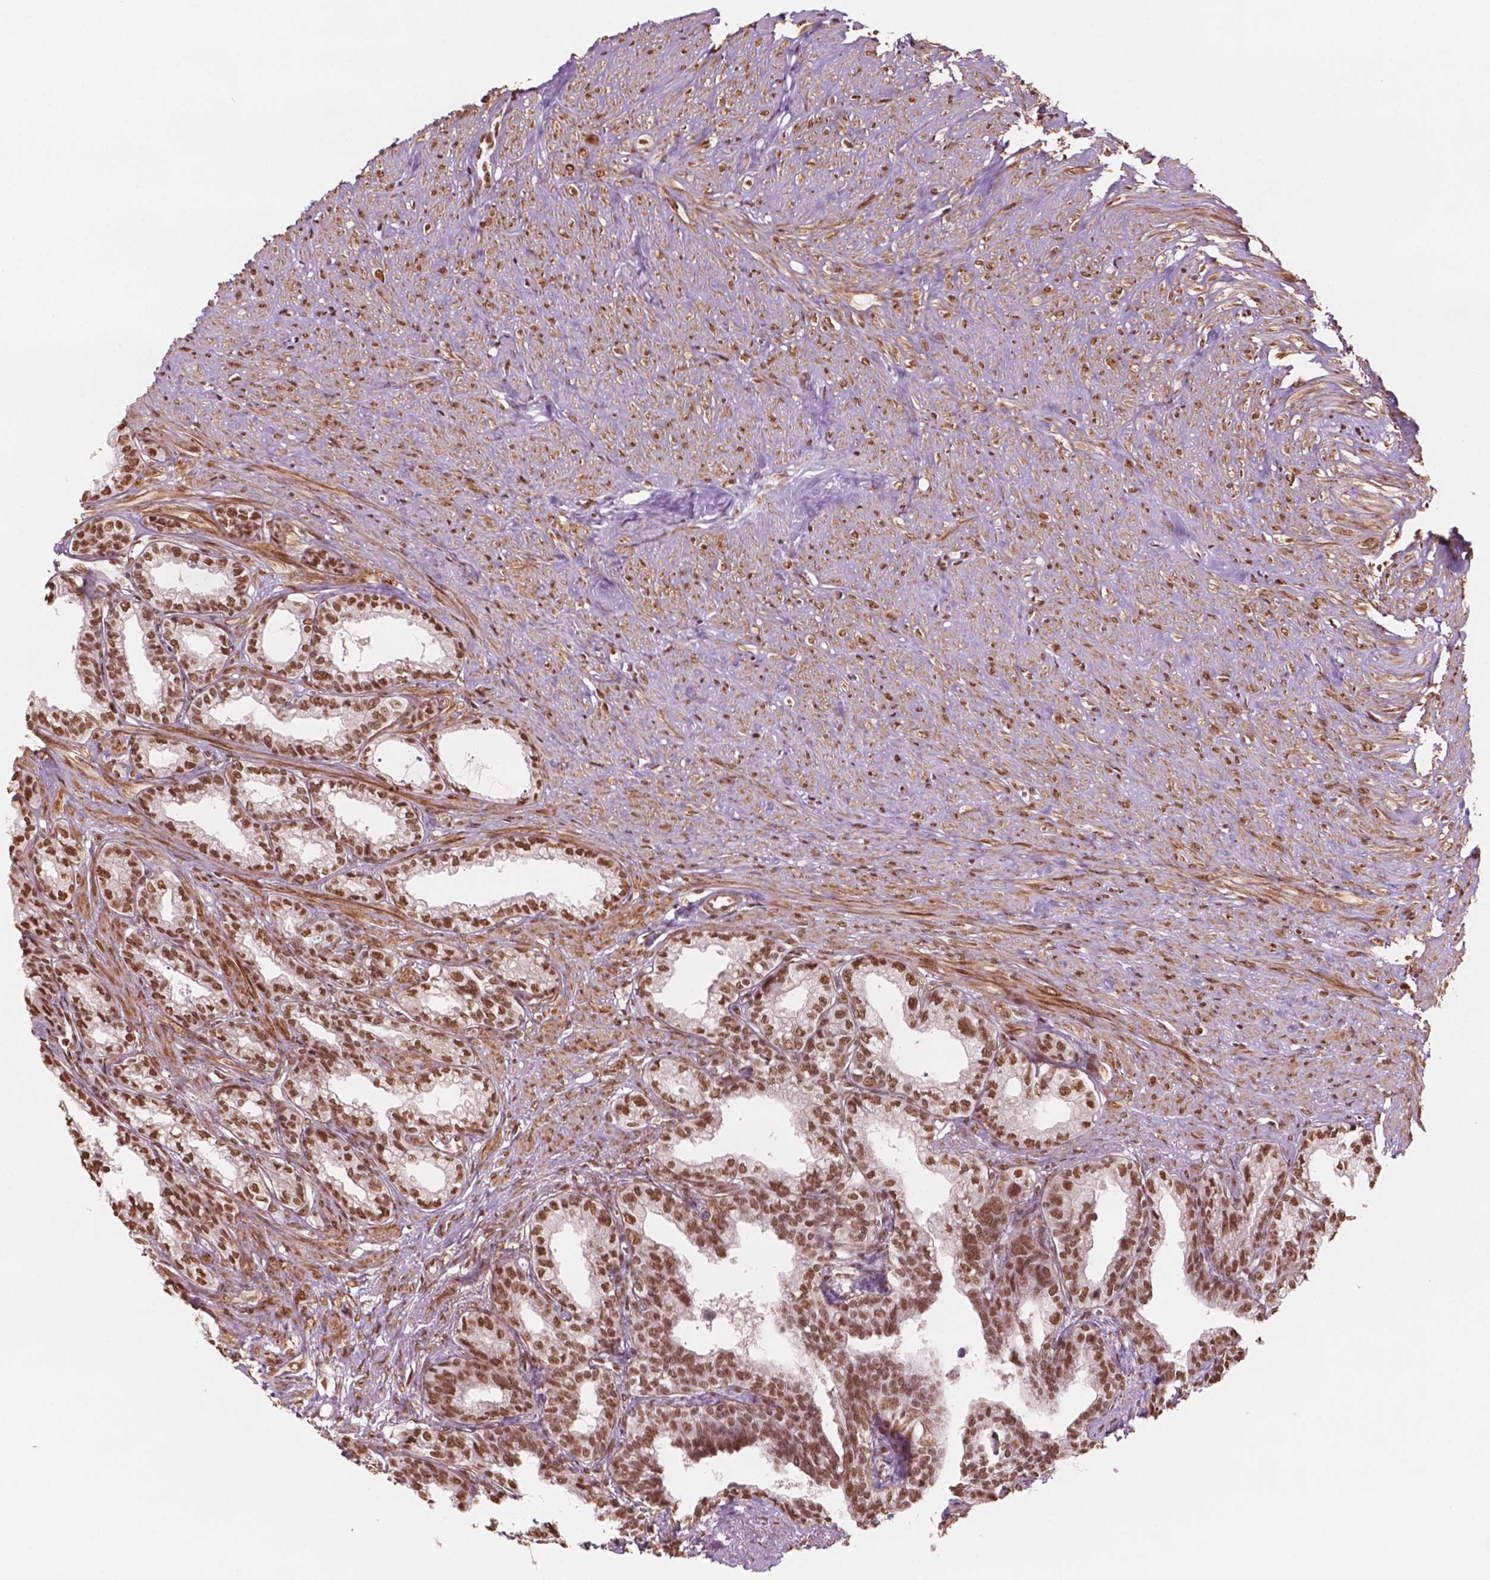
{"staining": {"intensity": "moderate", "quantity": ">75%", "location": "nuclear"}, "tissue": "seminal vesicle", "cell_type": "Glandular cells", "image_type": "normal", "snomed": [{"axis": "morphology", "description": "Normal tissue, NOS"}, {"axis": "morphology", "description": "Urothelial carcinoma, NOS"}, {"axis": "topography", "description": "Urinary bladder"}, {"axis": "topography", "description": "Seminal veicle"}], "caption": "Protein expression analysis of normal seminal vesicle reveals moderate nuclear positivity in about >75% of glandular cells. (DAB (3,3'-diaminobenzidine) IHC, brown staining for protein, blue staining for nuclei).", "gene": "GTF3C5", "patient": {"sex": "male", "age": 76}}